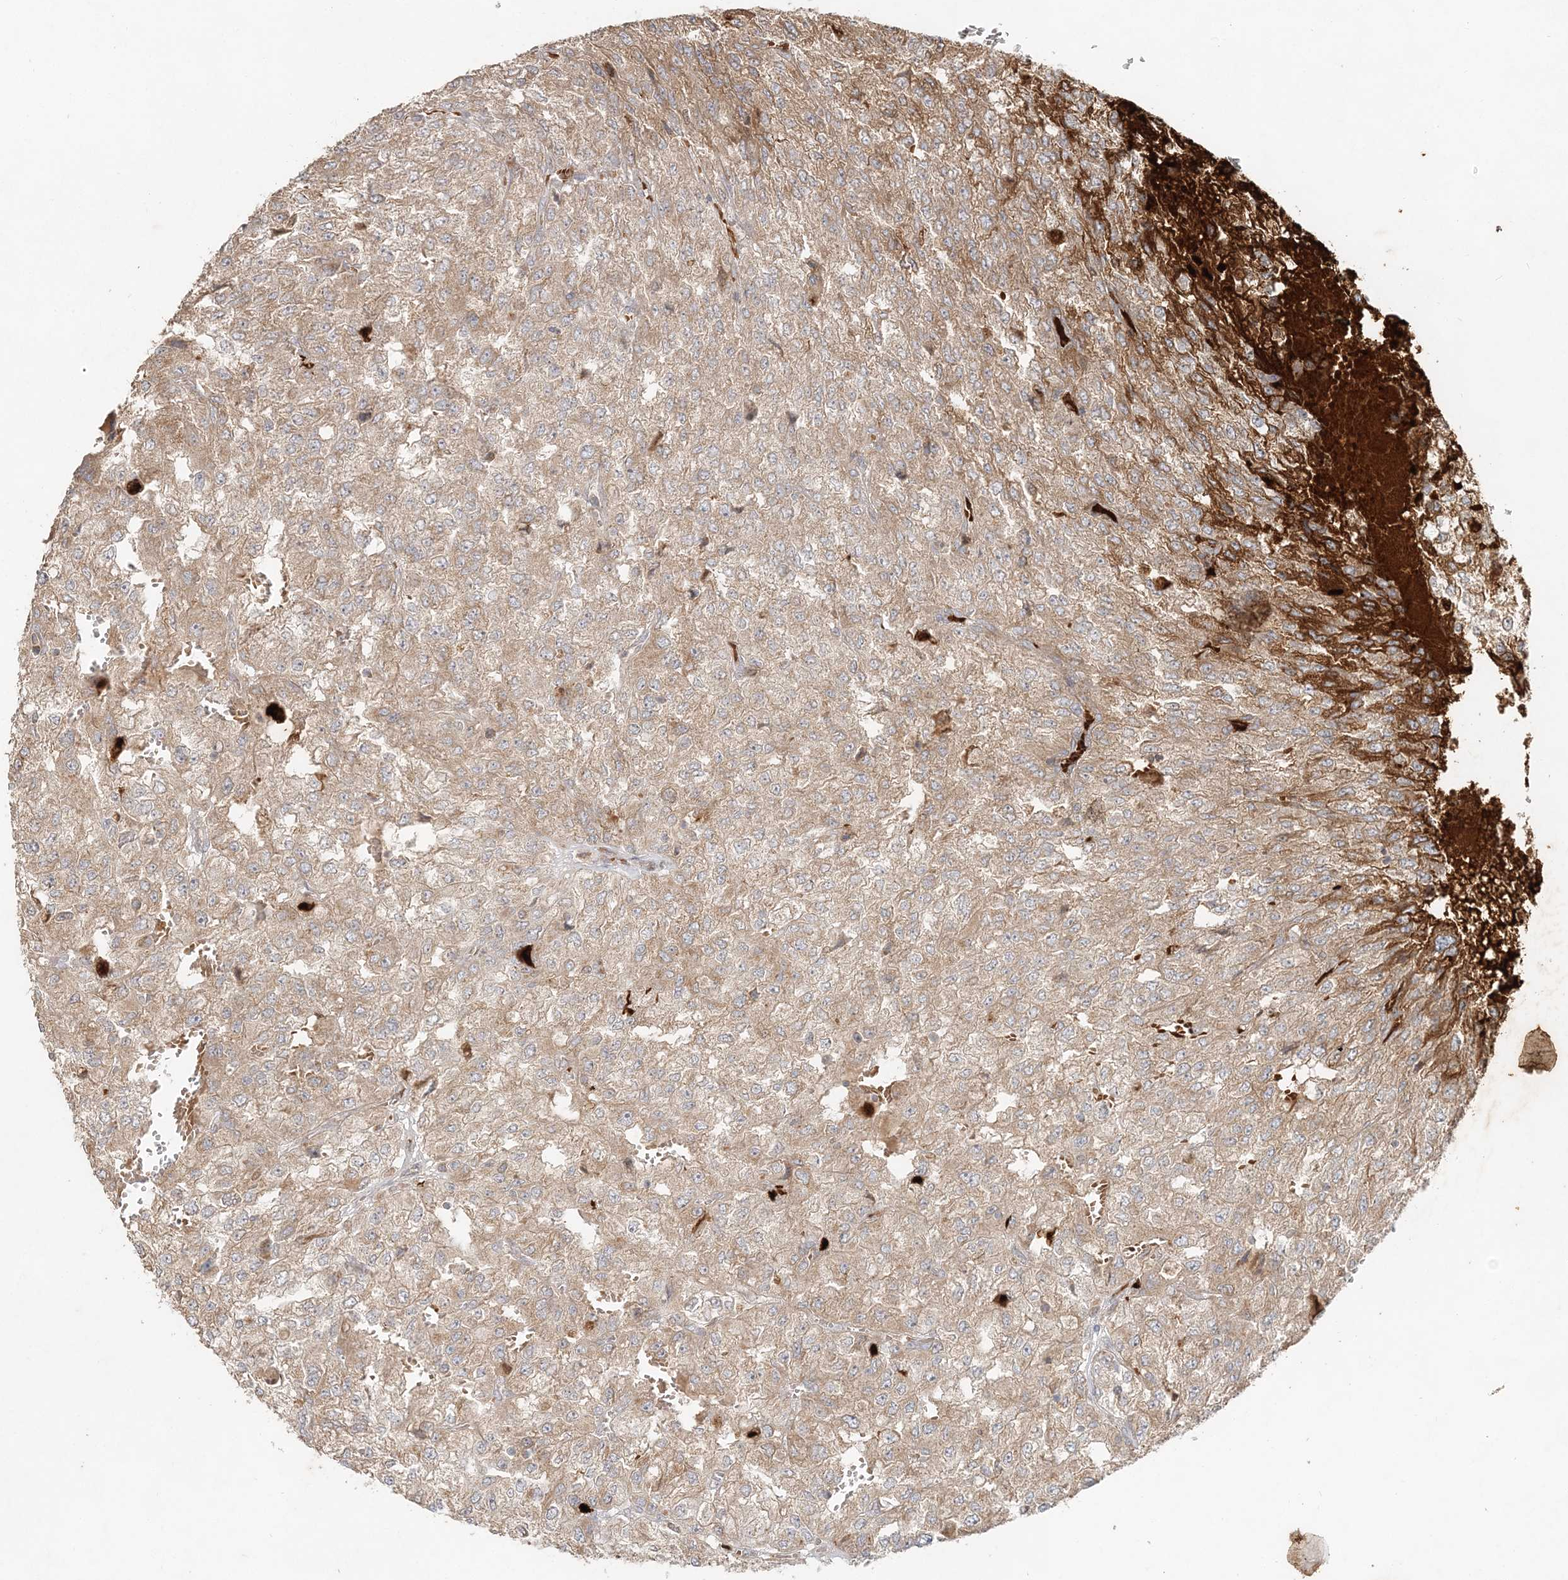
{"staining": {"intensity": "strong", "quantity": "25%-75%", "location": "cytoplasmic/membranous"}, "tissue": "renal cancer", "cell_type": "Tumor cells", "image_type": "cancer", "snomed": [{"axis": "morphology", "description": "Adenocarcinoma, NOS"}, {"axis": "topography", "description": "Kidney"}], "caption": "Protein expression by immunohistochemistry shows strong cytoplasmic/membranous staining in about 25%-75% of tumor cells in renal cancer.", "gene": "RAB14", "patient": {"sex": "female", "age": 54}}